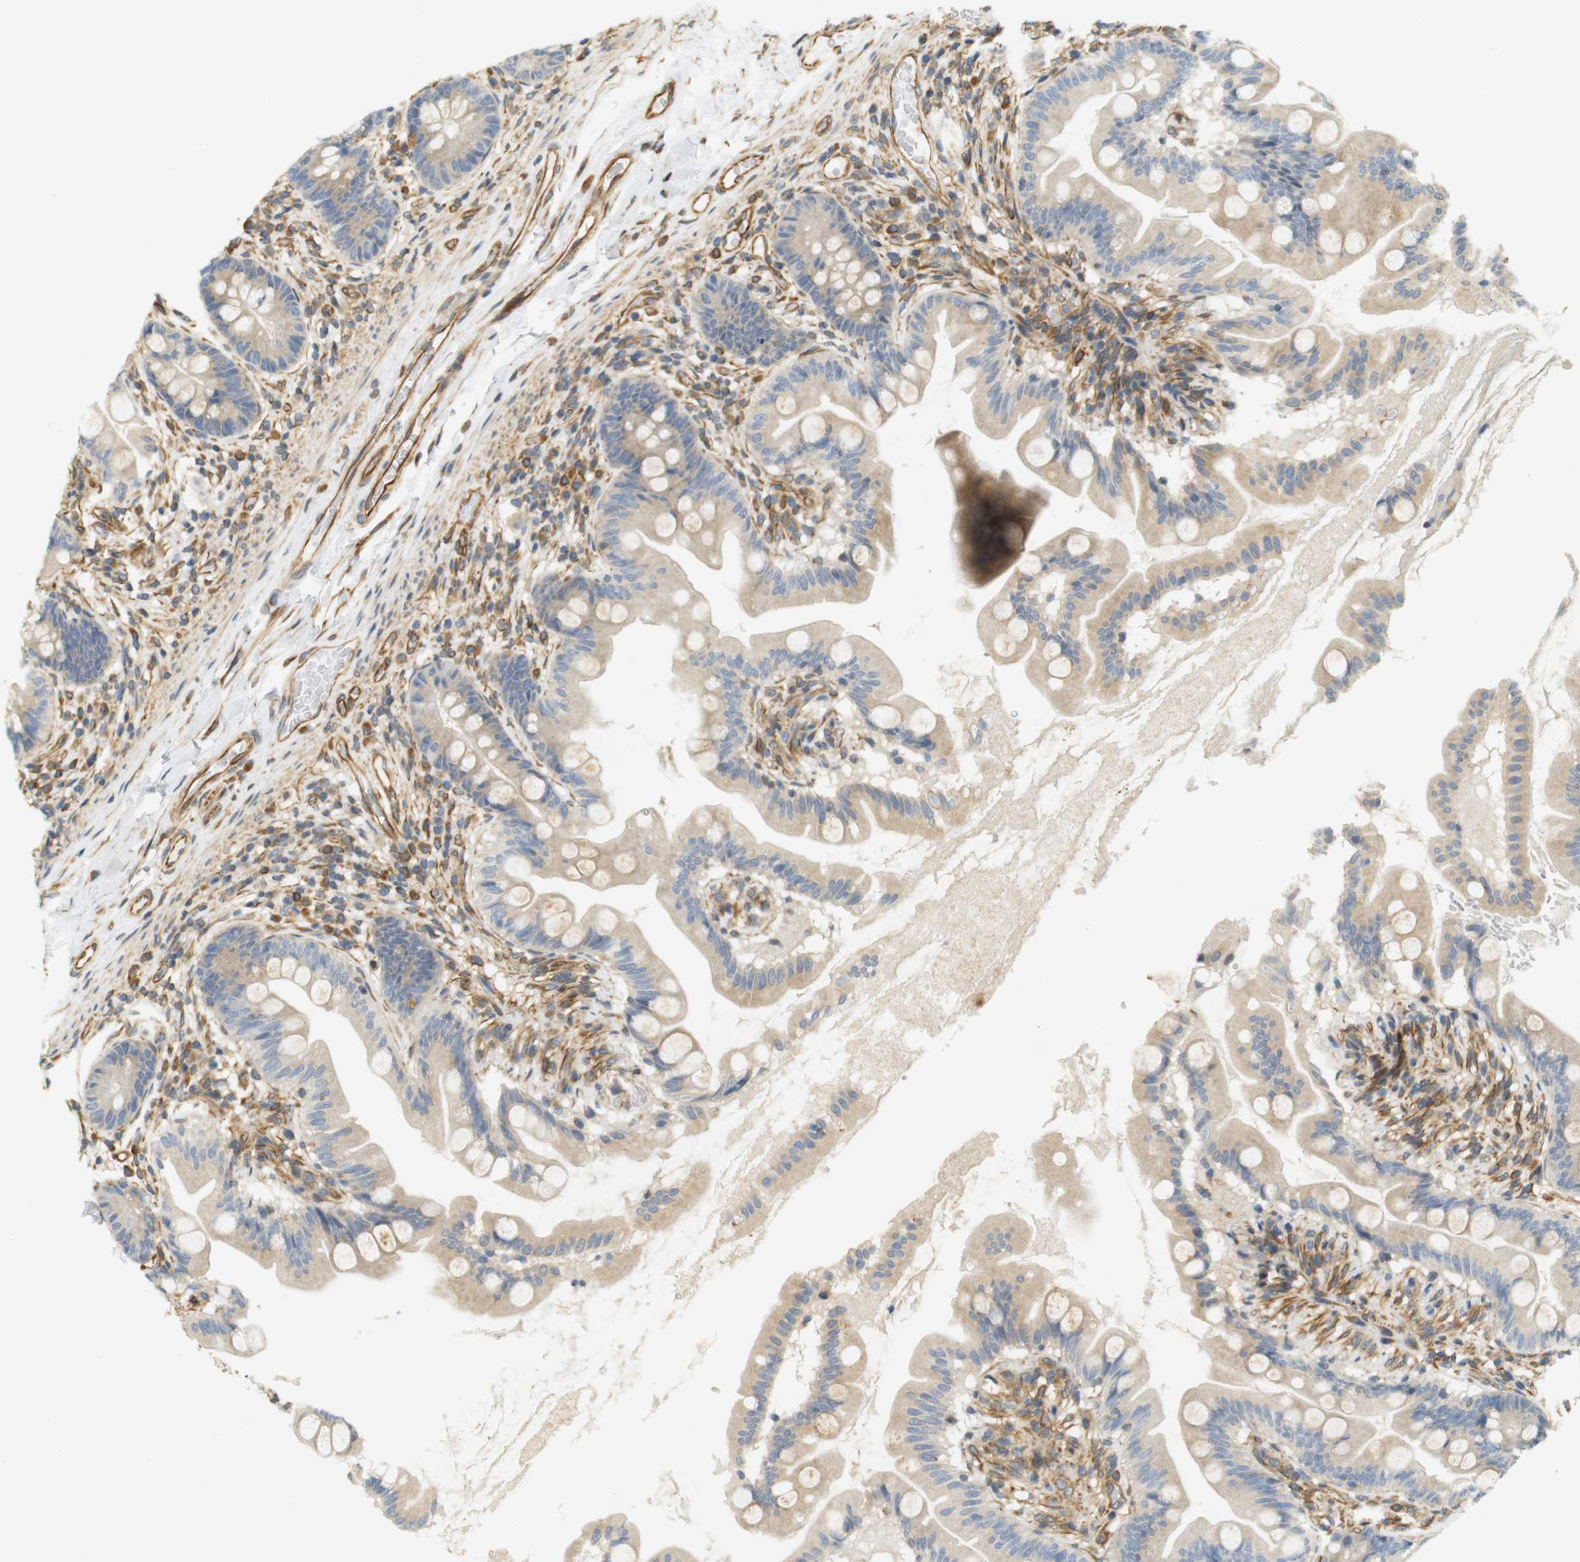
{"staining": {"intensity": "negative", "quantity": "none", "location": "none"}, "tissue": "small intestine", "cell_type": "Glandular cells", "image_type": "normal", "snomed": [{"axis": "morphology", "description": "Normal tissue, NOS"}, {"axis": "topography", "description": "Small intestine"}], "caption": "High power microscopy photomicrograph of an IHC micrograph of normal small intestine, revealing no significant expression in glandular cells. The staining is performed using DAB brown chromogen with nuclei counter-stained in using hematoxylin.", "gene": "CYTH3", "patient": {"sex": "female", "age": 56}}